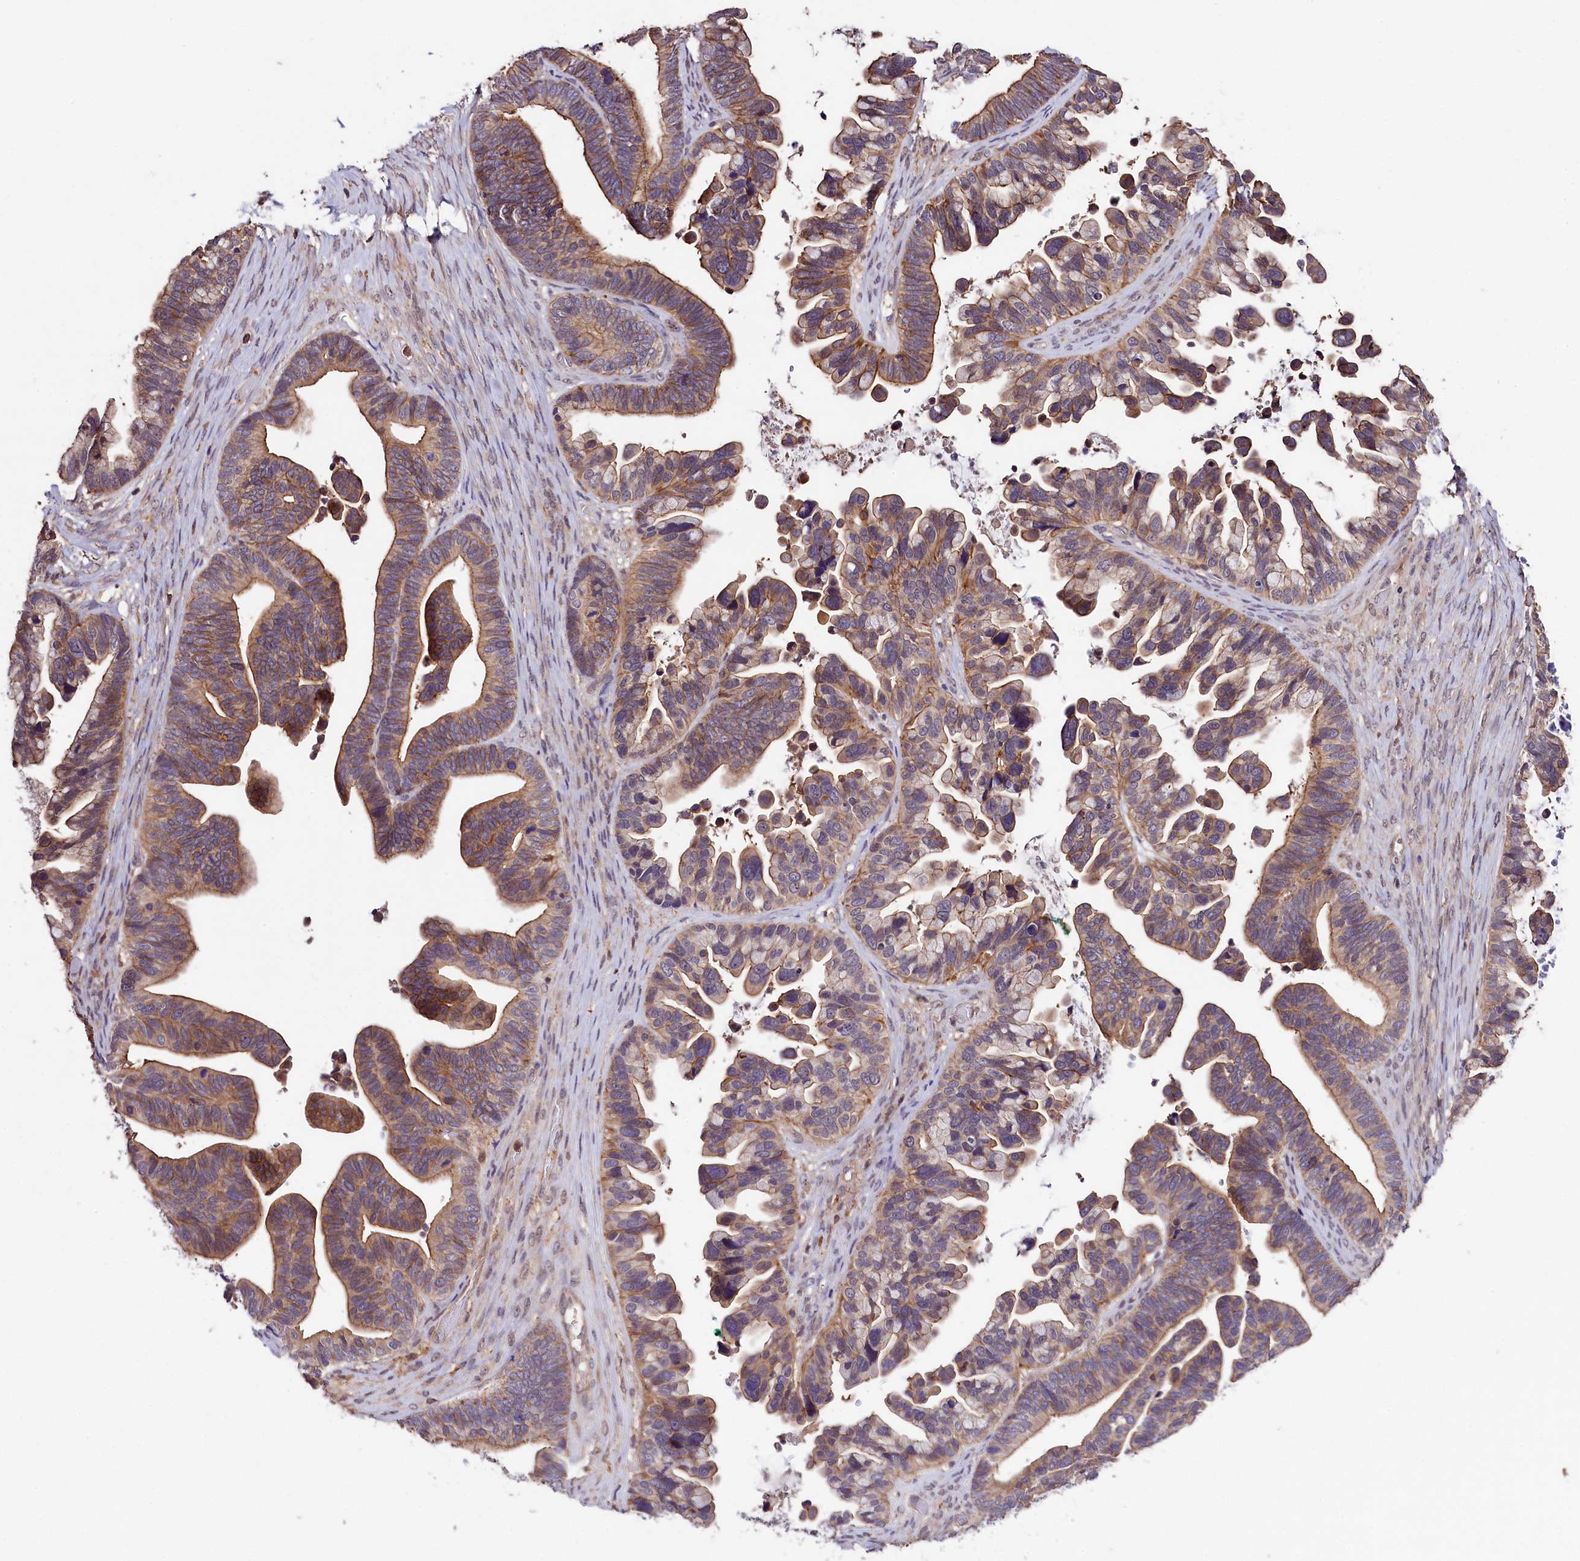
{"staining": {"intensity": "moderate", "quantity": "25%-75%", "location": "cytoplasmic/membranous"}, "tissue": "ovarian cancer", "cell_type": "Tumor cells", "image_type": "cancer", "snomed": [{"axis": "morphology", "description": "Cystadenocarcinoma, serous, NOS"}, {"axis": "topography", "description": "Ovary"}], "caption": "Ovarian serous cystadenocarcinoma stained with IHC displays moderate cytoplasmic/membranous staining in about 25%-75% of tumor cells.", "gene": "SKIDA1", "patient": {"sex": "female", "age": 56}}